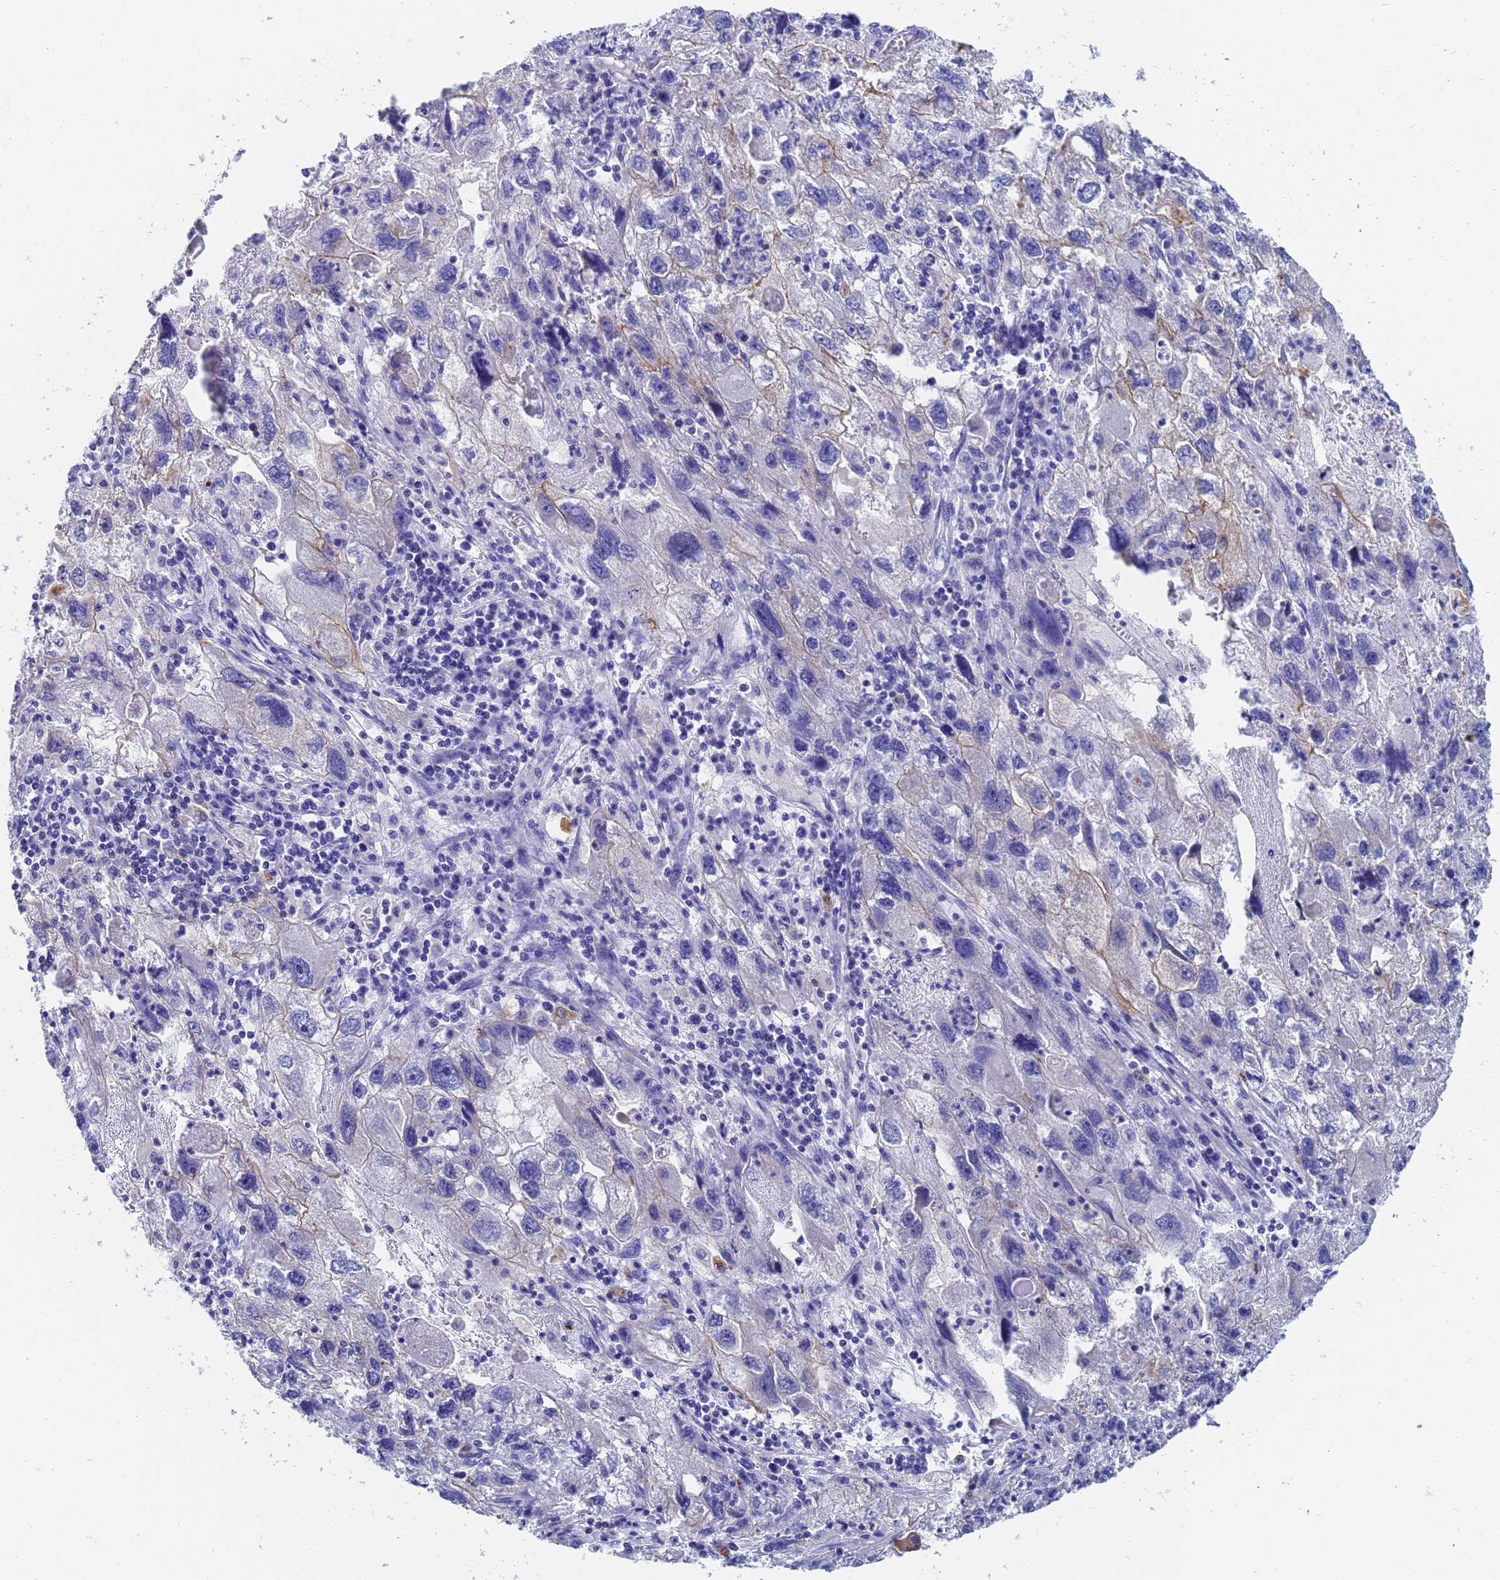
{"staining": {"intensity": "negative", "quantity": "none", "location": "none"}, "tissue": "endometrial cancer", "cell_type": "Tumor cells", "image_type": "cancer", "snomed": [{"axis": "morphology", "description": "Adenocarcinoma, NOS"}, {"axis": "topography", "description": "Endometrium"}], "caption": "A micrograph of adenocarcinoma (endometrial) stained for a protein shows no brown staining in tumor cells.", "gene": "C2orf72", "patient": {"sex": "female", "age": 49}}